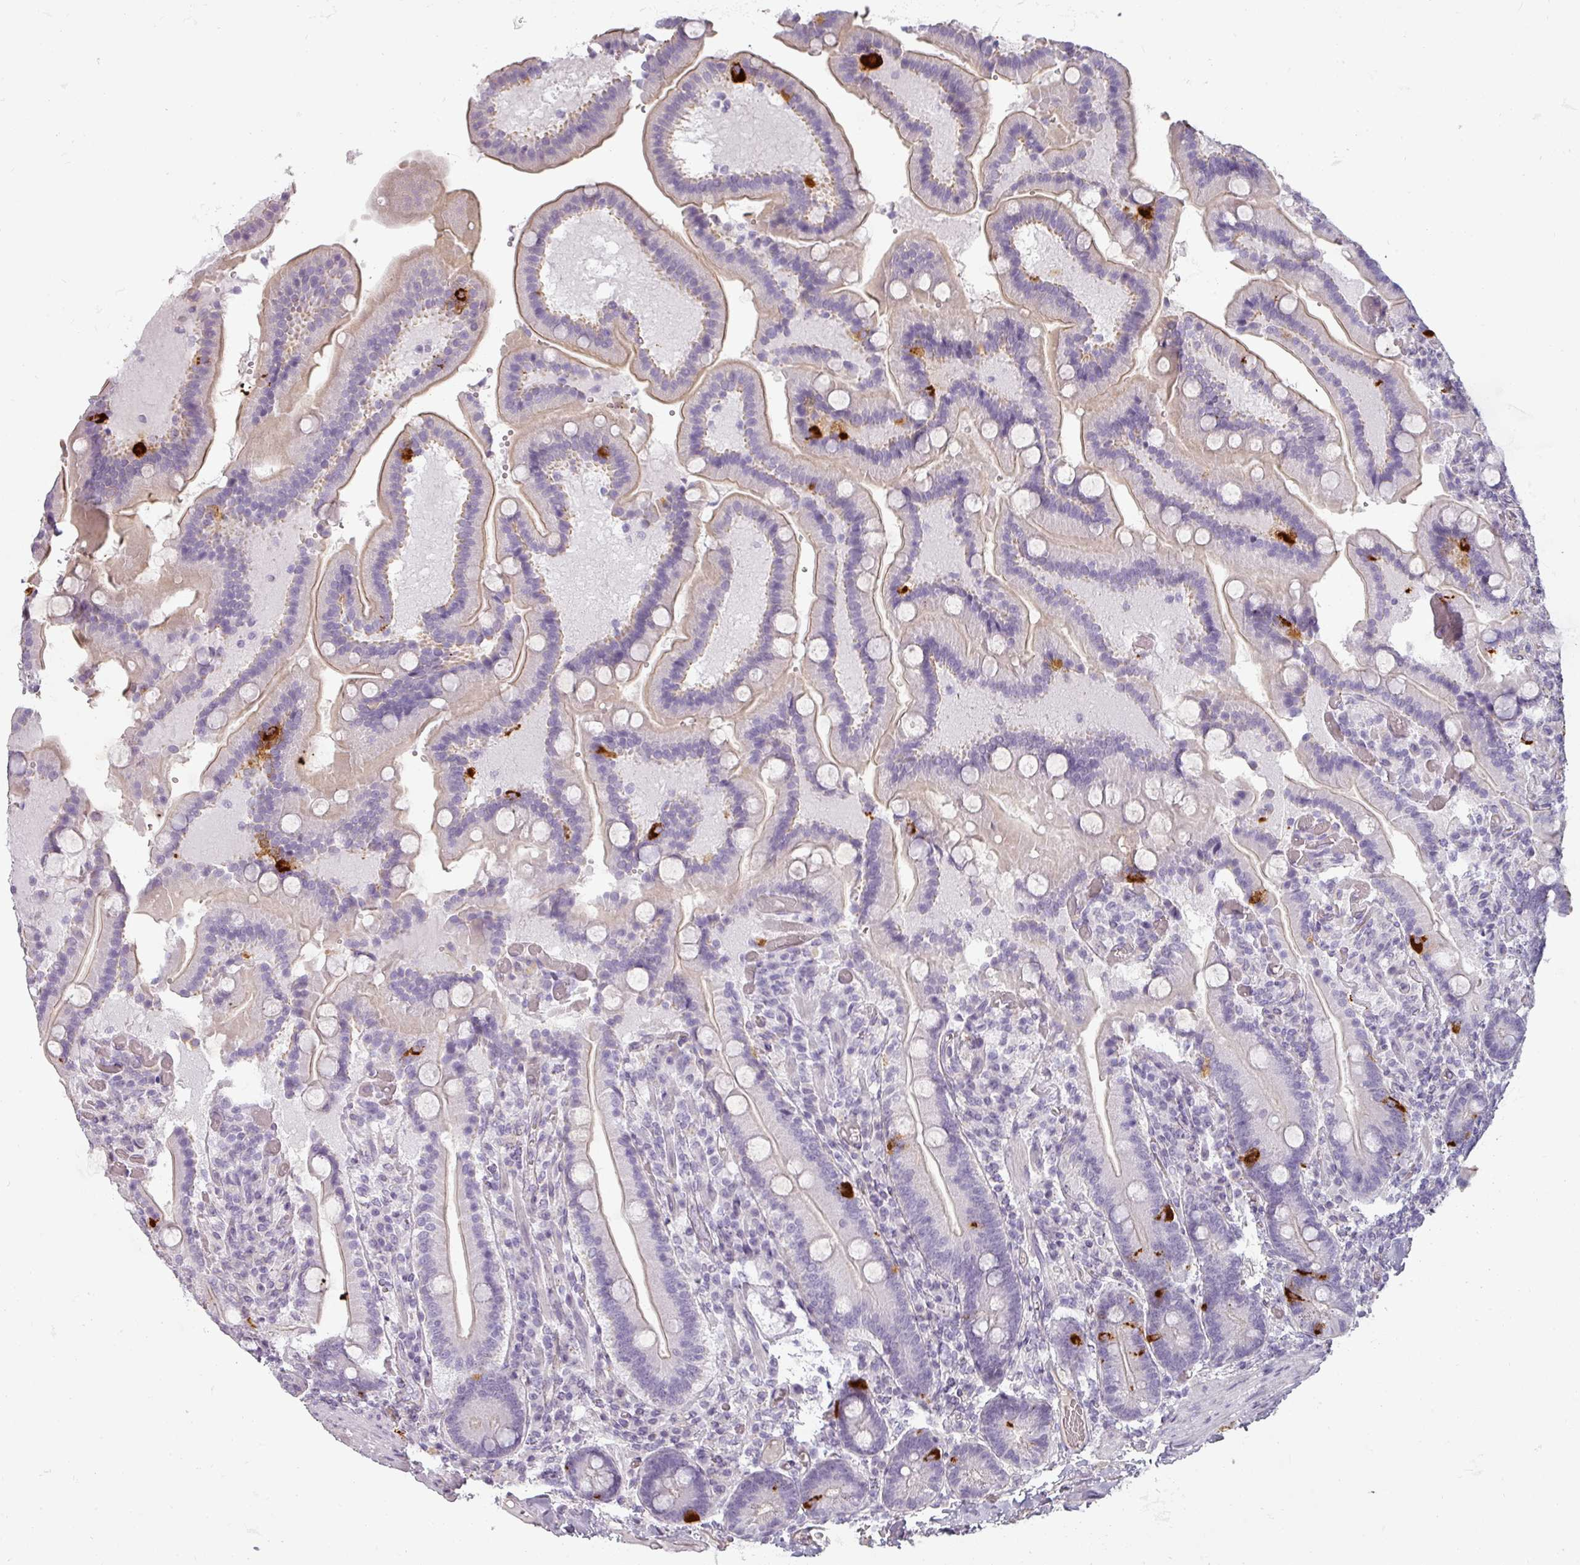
{"staining": {"intensity": "strong", "quantity": "<25%", "location": "cytoplasmic/membranous"}, "tissue": "duodenum", "cell_type": "Glandular cells", "image_type": "normal", "snomed": [{"axis": "morphology", "description": "Normal tissue, NOS"}, {"axis": "topography", "description": "Duodenum"}], "caption": "Protein staining of unremarkable duodenum displays strong cytoplasmic/membranous positivity in about <25% of glandular cells. The protein is shown in brown color, while the nuclei are stained blue.", "gene": "ASB1", "patient": {"sex": "female", "age": 62}}